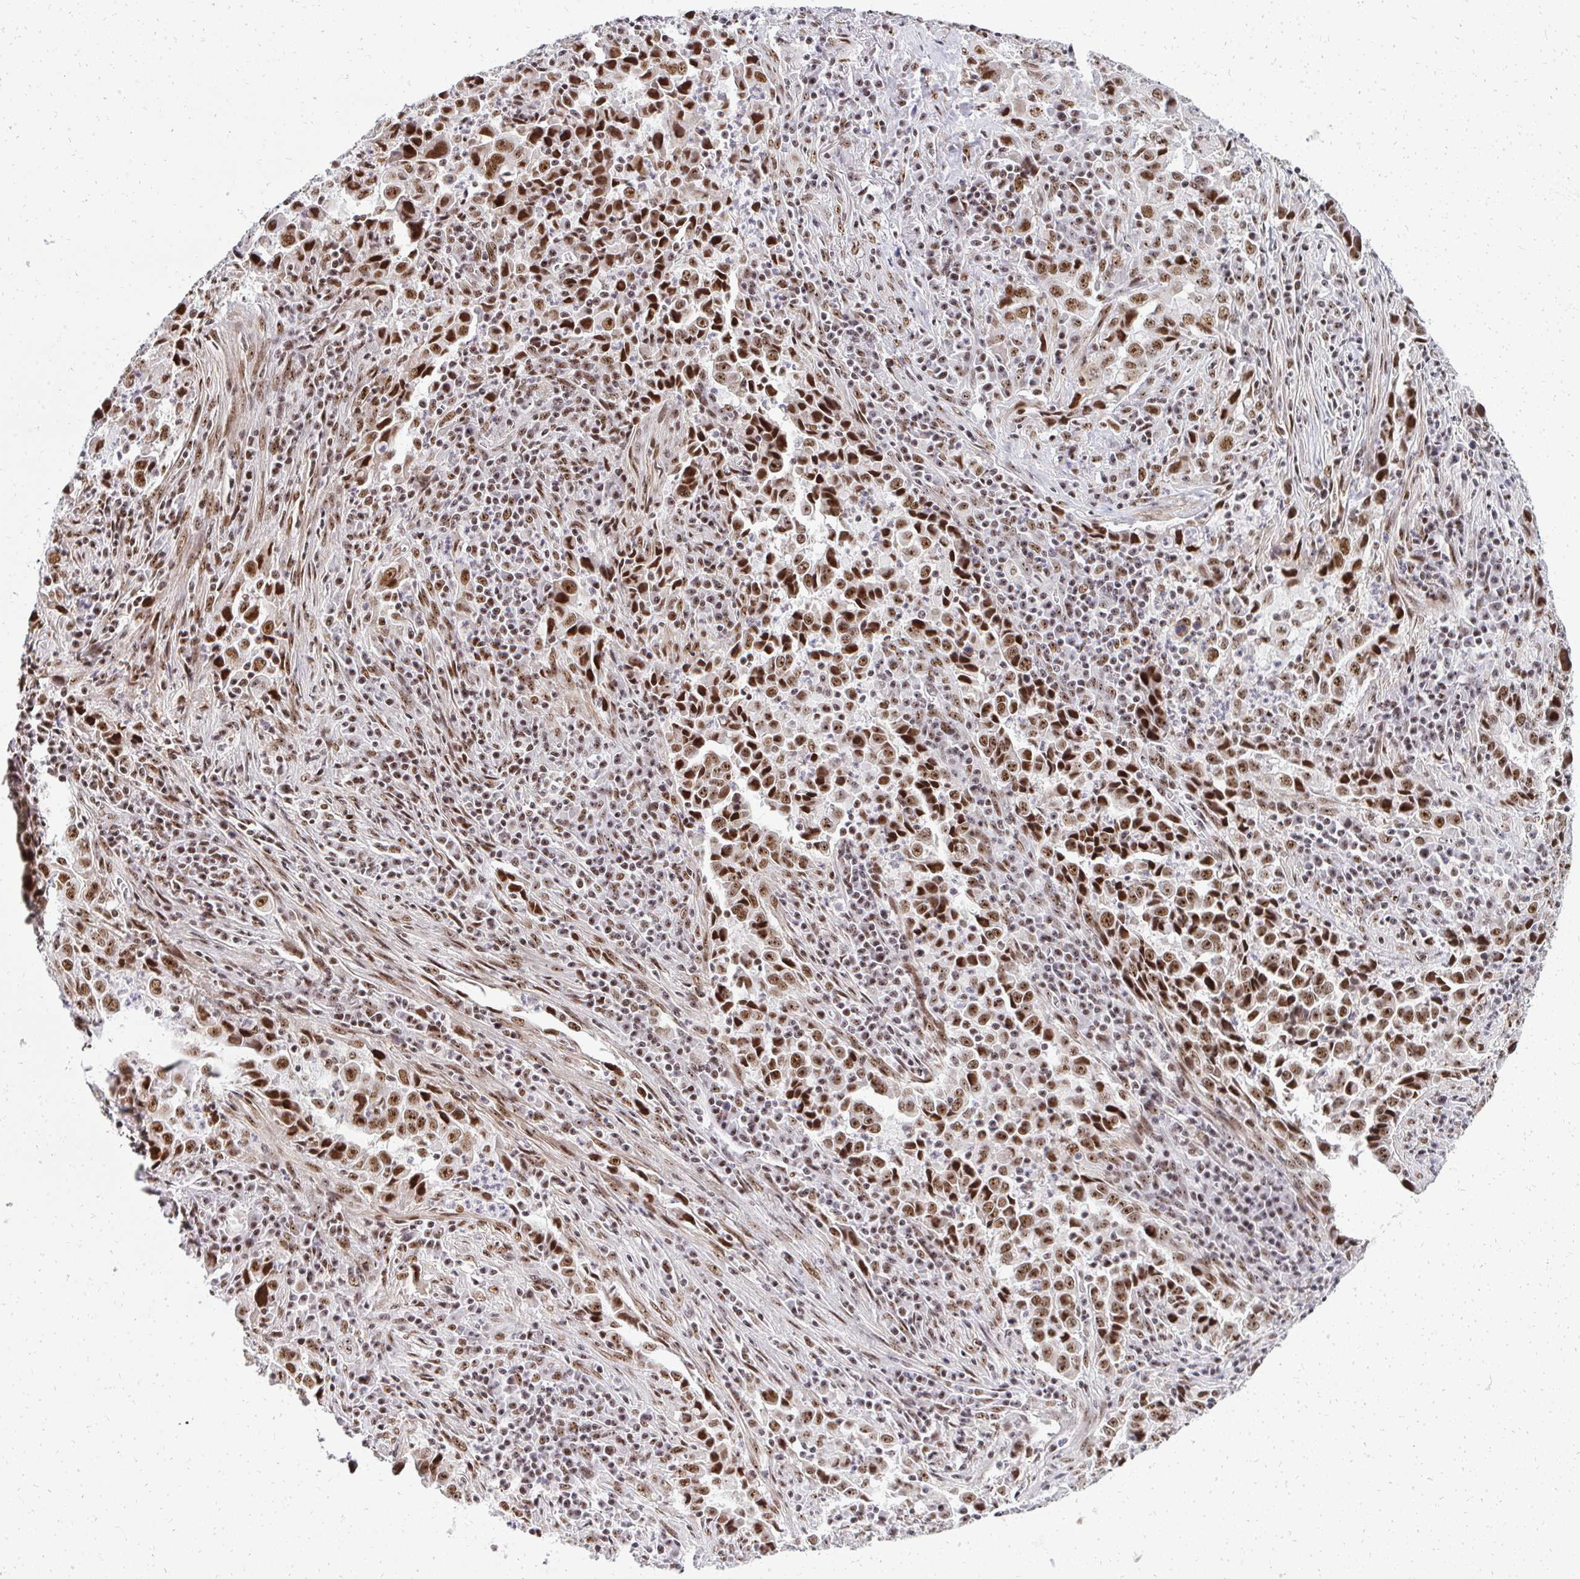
{"staining": {"intensity": "strong", "quantity": ">75%", "location": "nuclear"}, "tissue": "lung cancer", "cell_type": "Tumor cells", "image_type": "cancer", "snomed": [{"axis": "morphology", "description": "Adenocarcinoma, NOS"}, {"axis": "topography", "description": "Lung"}], "caption": "A micrograph of adenocarcinoma (lung) stained for a protein shows strong nuclear brown staining in tumor cells.", "gene": "SIRT7", "patient": {"sex": "male", "age": 67}}